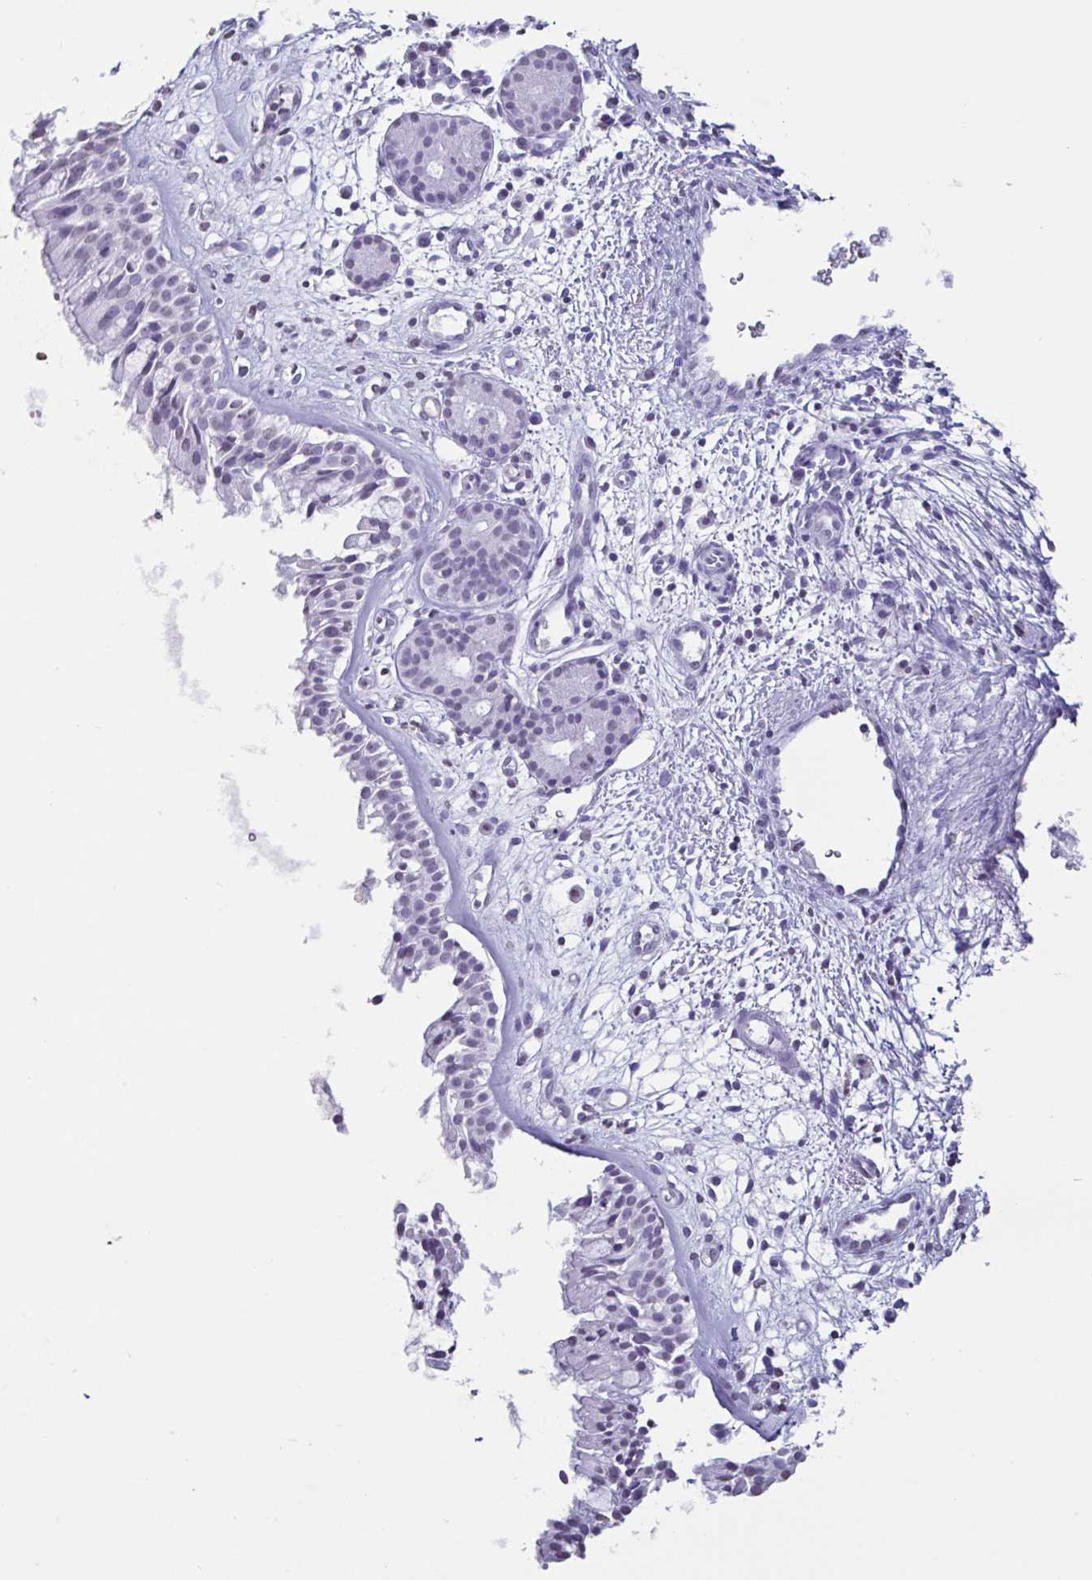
{"staining": {"intensity": "negative", "quantity": "none", "location": "none"}, "tissue": "nasopharynx", "cell_type": "Respiratory epithelial cells", "image_type": "normal", "snomed": [{"axis": "morphology", "description": "Normal tissue, NOS"}, {"axis": "topography", "description": "Nasopharynx"}], "caption": "Immunohistochemistry image of benign nasopharynx stained for a protein (brown), which displays no staining in respiratory epithelial cells.", "gene": "VCX2", "patient": {"sex": "male", "age": 65}}